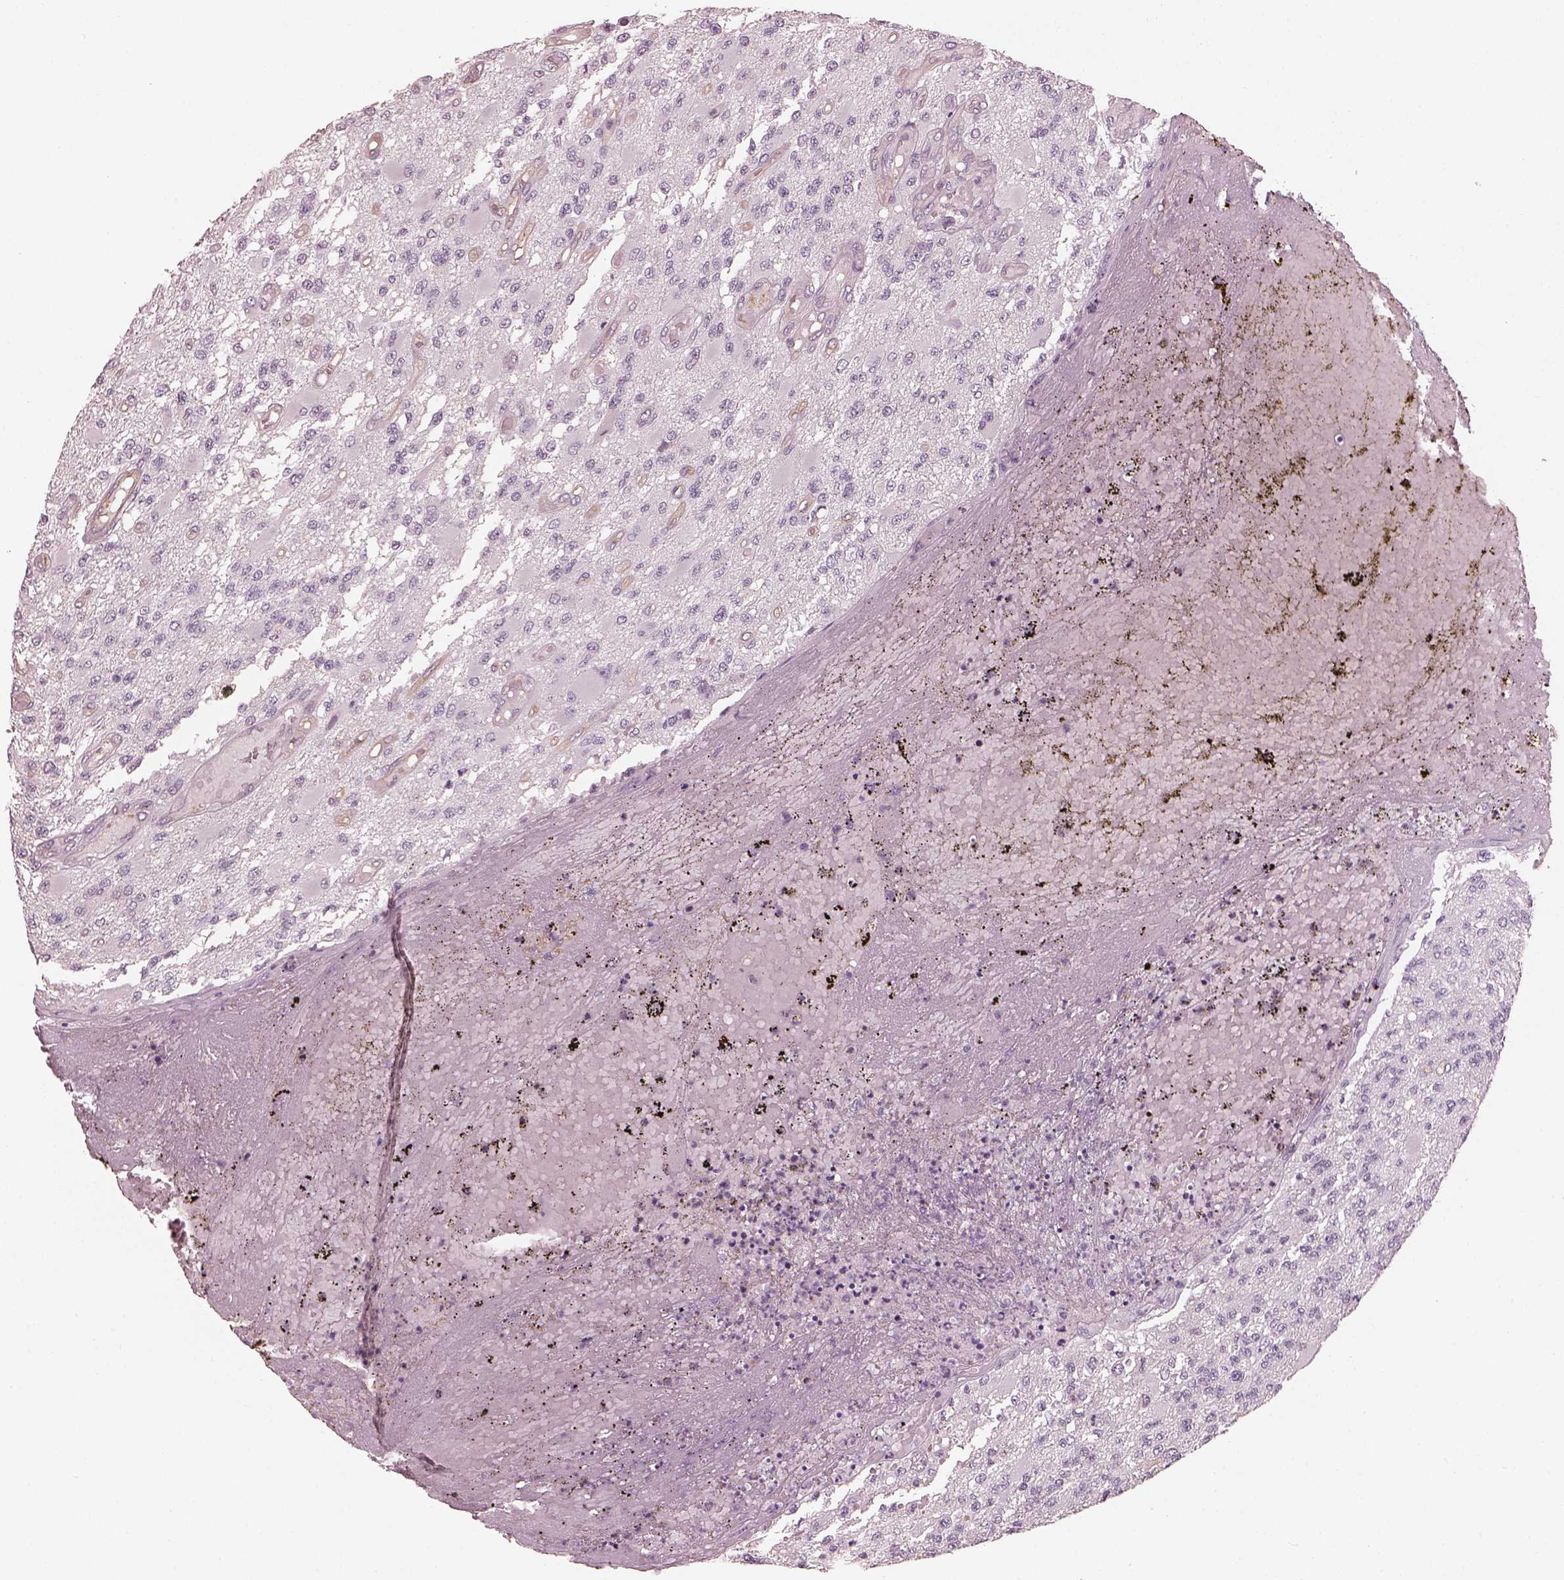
{"staining": {"intensity": "negative", "quantity": "none", "location": "none"}, "tissue": "glioma", "cell_type": "Tumor cells", "image_type": "cancer", "snomed": [{"axis": "morphology", "description": "Glioma, malignant, High grade"}, {"axis": "topography", "description": "Brain"}], "caption": "Tumor cells show no significant expression in glioma.", "gene": "EIF4E1B", "patient": {"sex": "female", "age": 63}}